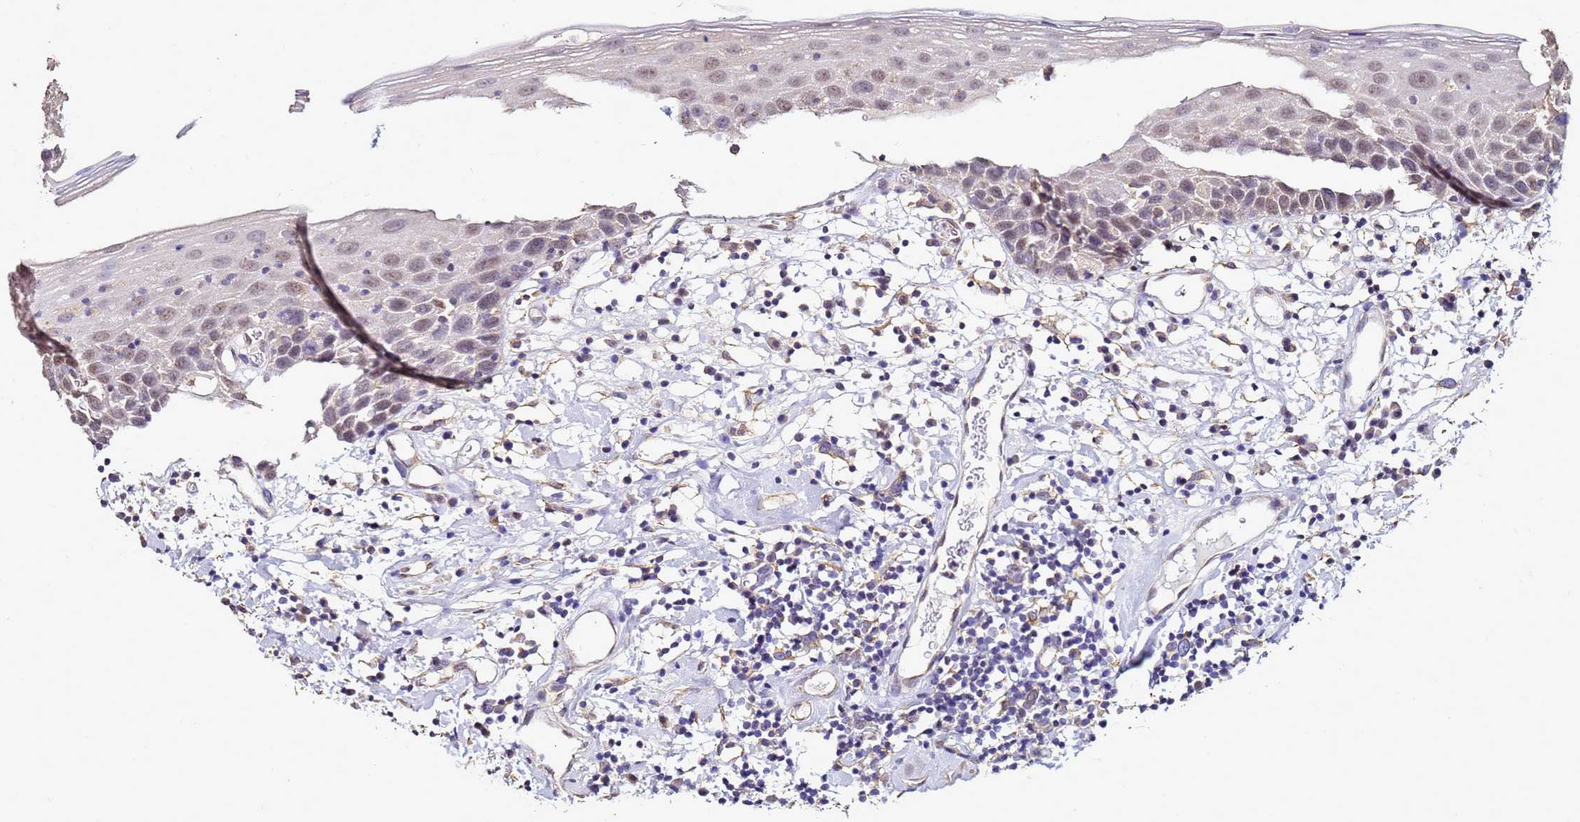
{"staining": {"intensity": "weak", "quantity": "25%-75%", "location": "nuclear"}, "tissue": "oral mucosa", "cell_type": "Squamous epithelial cells", "image_type": "normal", "snomed": [{"axis": "morphology", "description": "Normal tissue, NOS"}, {"axis": "topography", "description": "Oral tissue"}], "caption": "A brown stain shows weak nuclear positivity of a protein in squamous epithelial cells of unremarkable human oral mucosa.", "gene": "ENOPH1", "patient": {"sex": "male", "age": 74}}